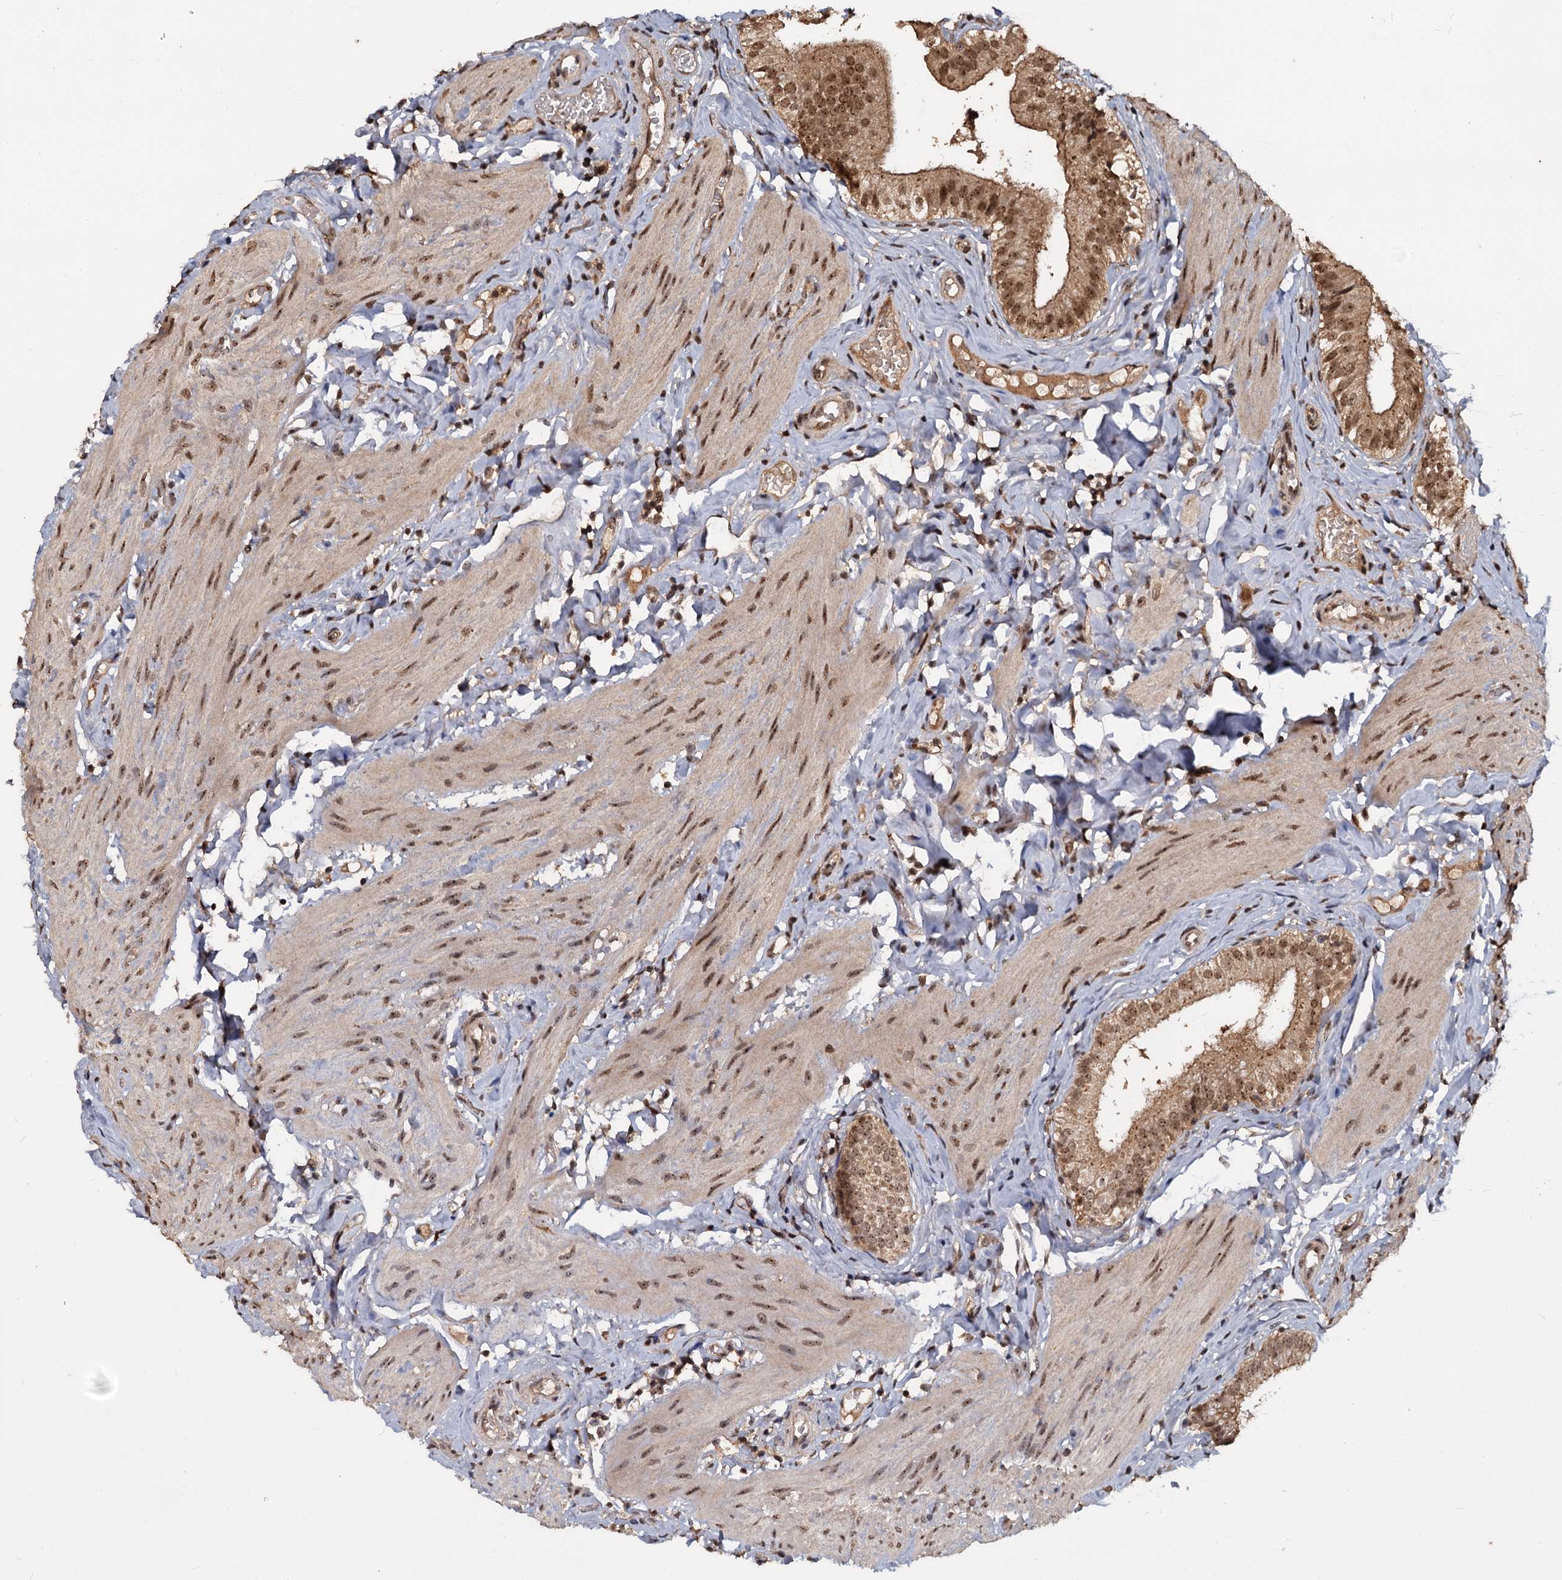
{"staining": {"intensity": "moderate", "quantity": ">75%", "location": "cytoplasmic/membranous,nuclear"}, "tissue": "gallbladder", "cell_type": "Glandular cells", "image_type": "normal", "snomed": [{"axis": "morphology", "description": "Normal tissue, NOS"}, {"axis": "topography", "description": "Gallbladder"}], "caption": "DAB (3,3'-diaminobenzidine) immunohistochemical staining of normal gallbladder demonstrates moderate cytoplasmic/membranous,nuclear protein positivity in about >75% of glandular cells. (DAB (3,3'-diaminobenzidine) = brown stain, brightfield microscopy at high magnification).", "gene": "FAM216B", "patient": {"sex": "female", "age": 47}}